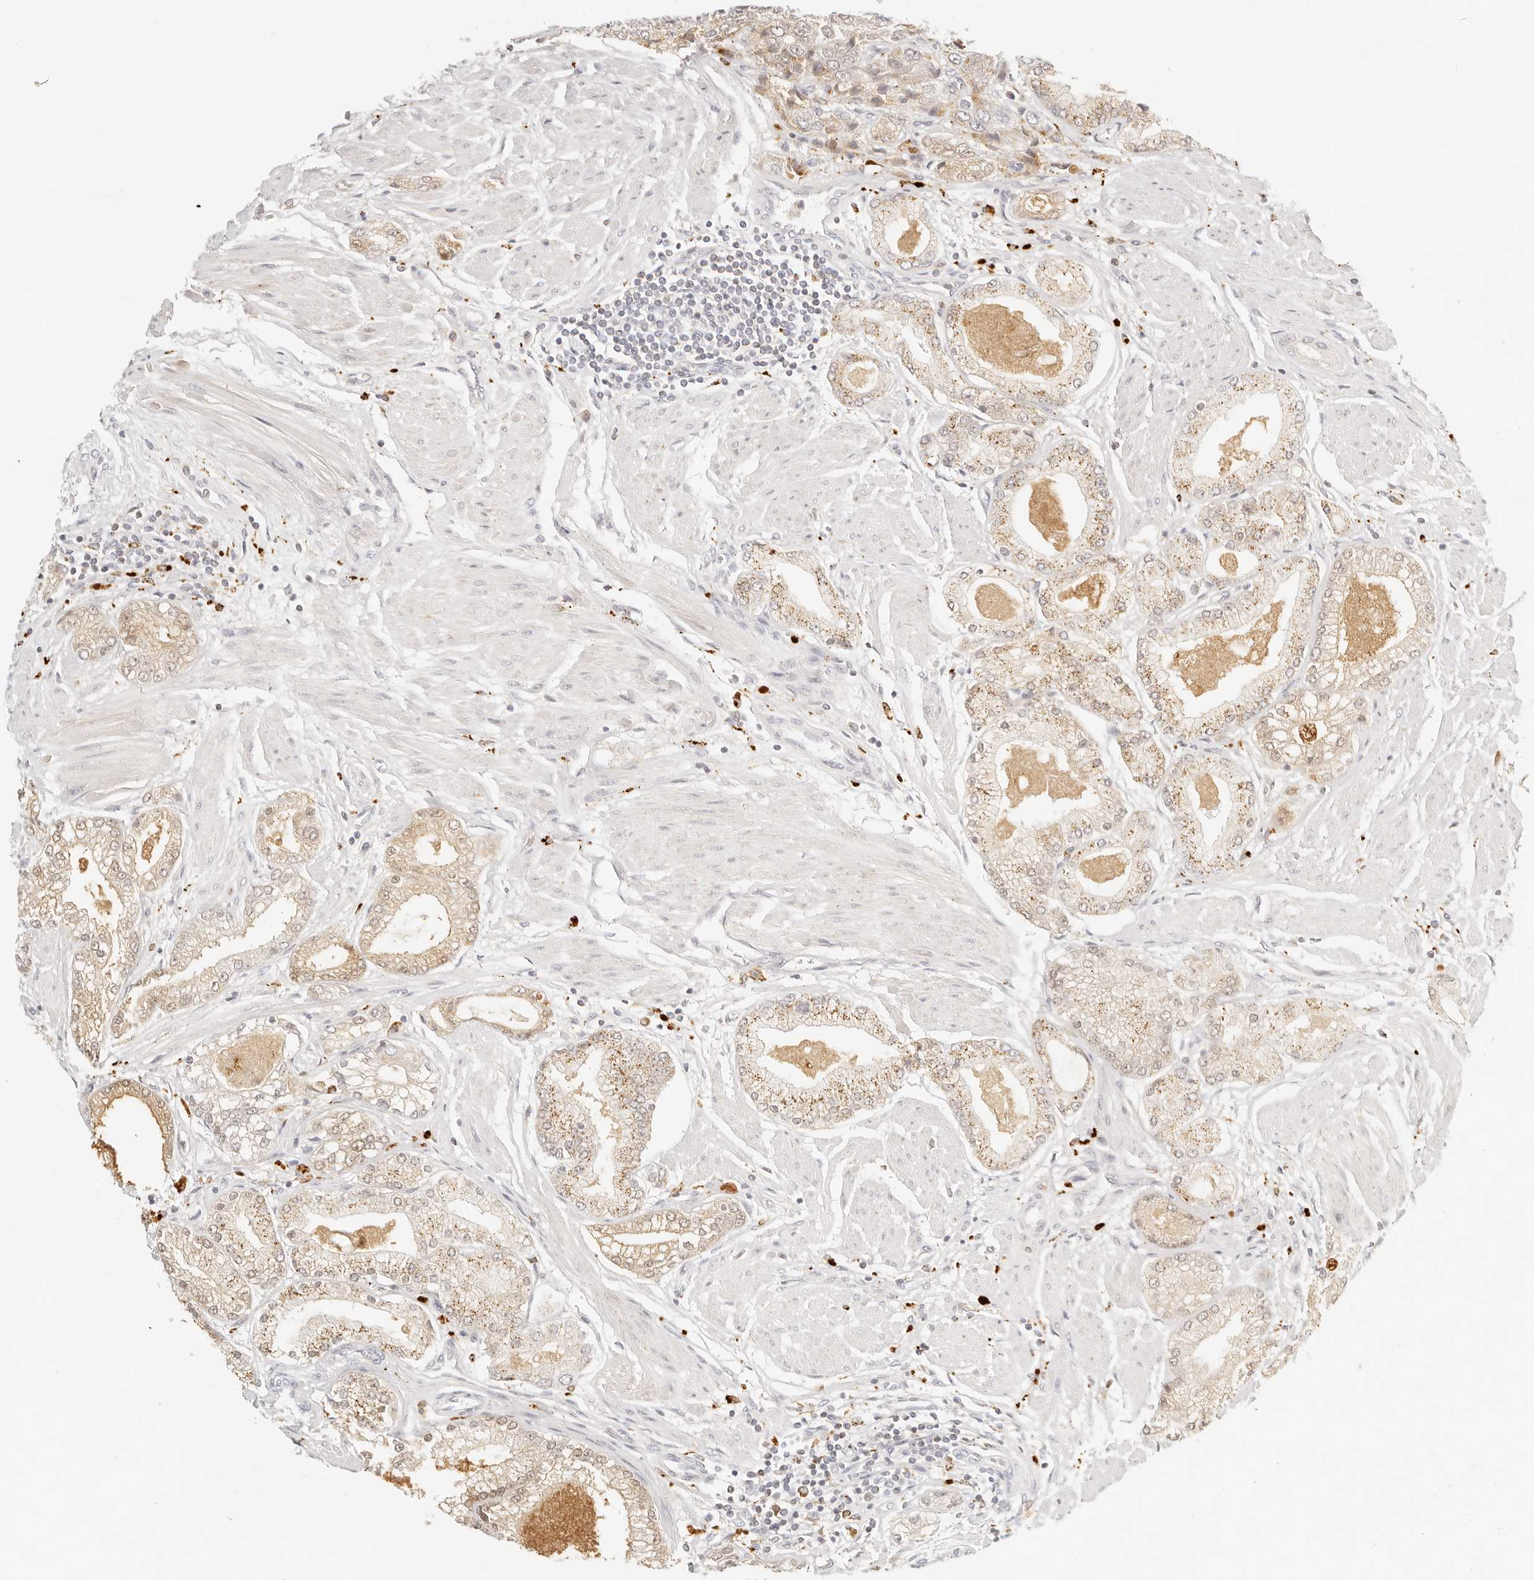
{"staining": {"intensity": "moderate", "quantity": ">75%", "location": "cytoplasmic/membranous"}, "tissue": "prostate cancer", "cell_type": "Tumor cells", "image_type": "cancer", "snomed": [{"axis": "morphology", "description": "Adenocarcinoma, High grade"}, {"axis": "topography", "description": "Prostate"}], "caption": "Tumor cells exhibit moderate cytoplasmic/membranous expression in approximately >75% of cells in prostate cancer. (DAB (3,3'-diaminobenzidine) IHC, brown staining for protein, blue staining for nuclei).", "gene": "RNASET2", "patient": {"sex": "male", "age": 50}}